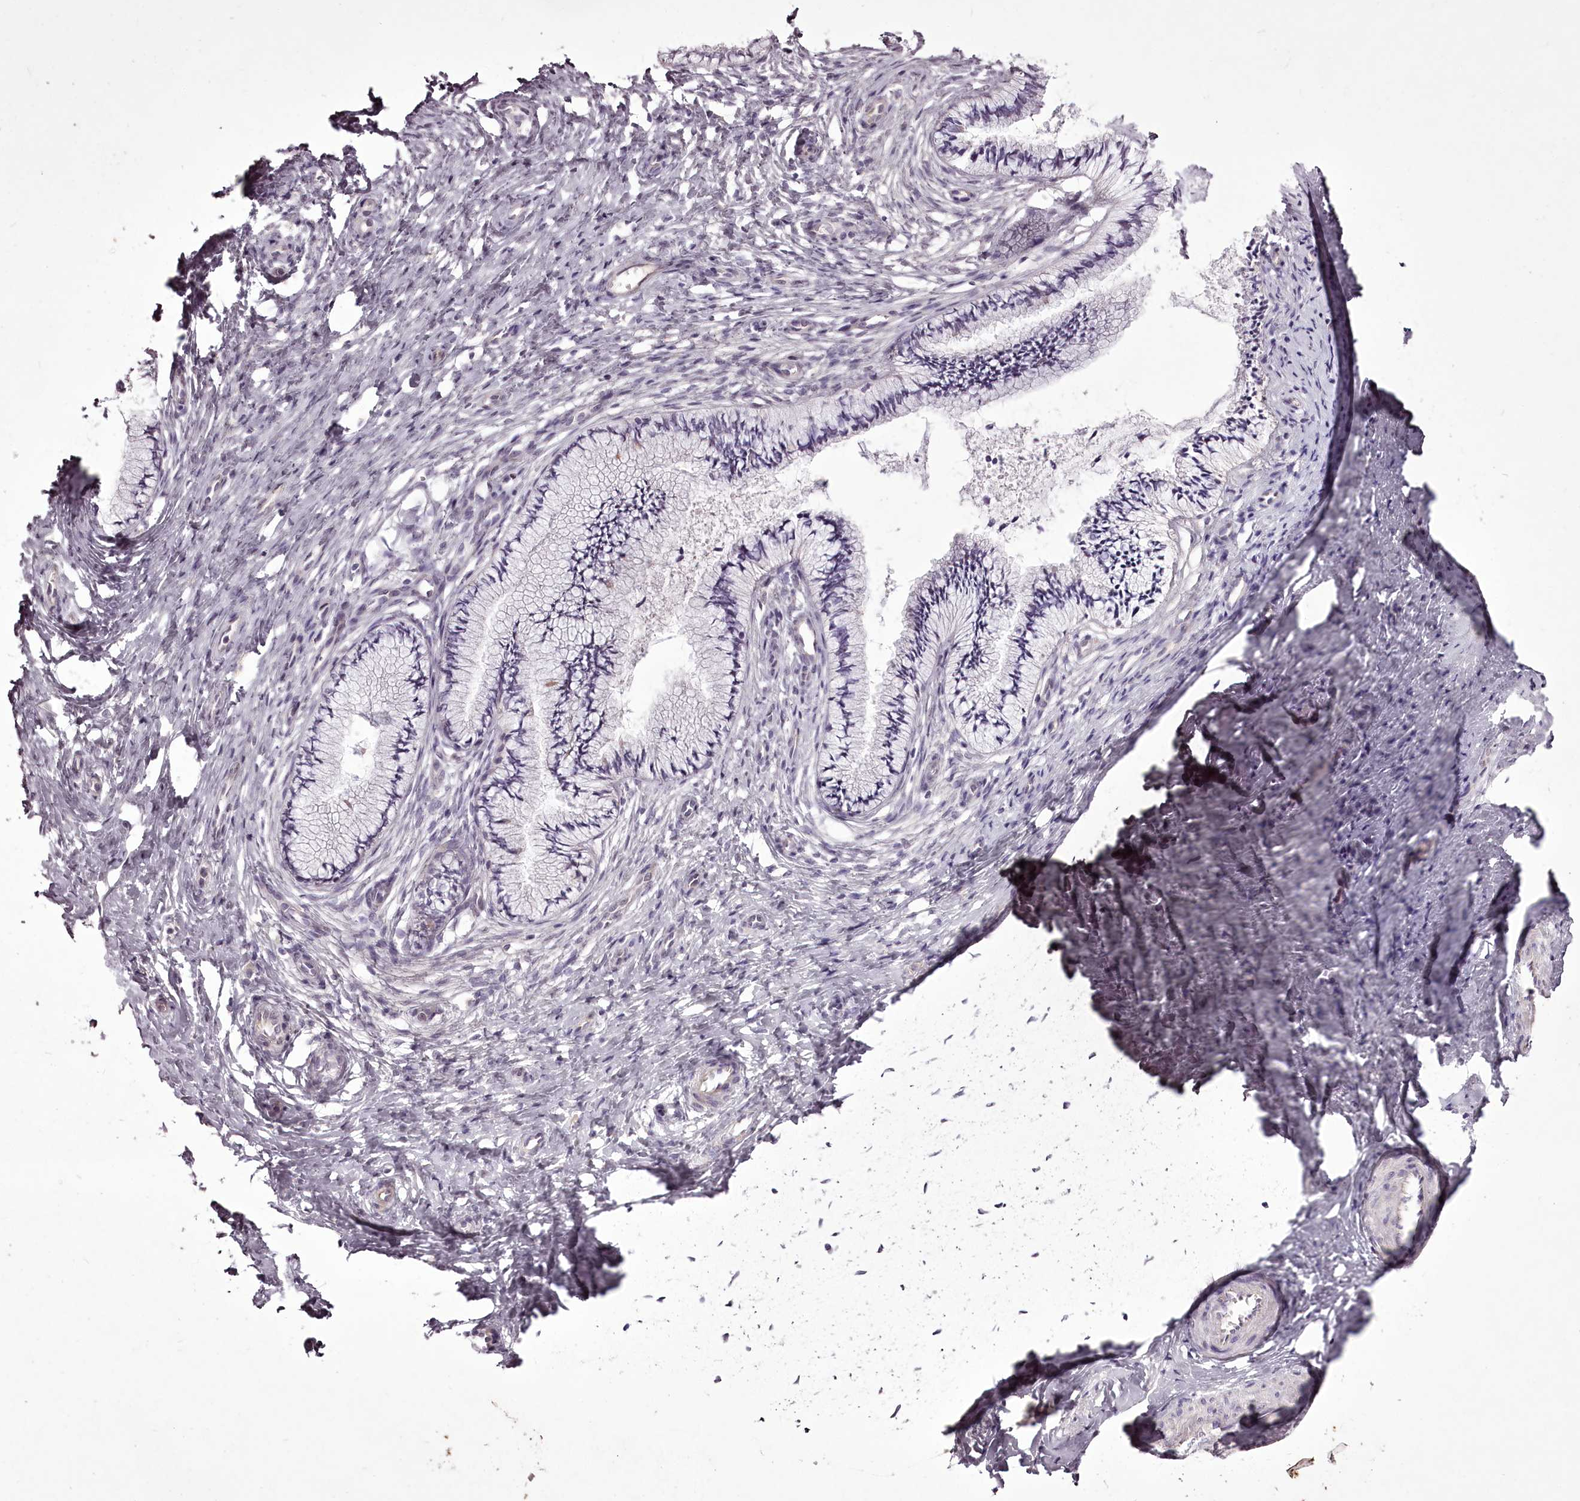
{"staining": {"intensity": "negative", "quantity": "none", "location": "none"}, "tissue": "cervix", "cell_type": "Glandular cells", "image_type": "normal", "snomed": [{"axis": "morphology", "description": "Normal tissue, NOS"}, {"axis": "topography", "description": "Cervix"}], "caption": "Immunohistochemical staining of unremarkable cervix exhibits no significant positivity in glandular cells. The staining is performed using DAB (3,3'-diaminobenzidine) brown chromogen with nuclei counter-stained in using hematoxylin.", "gene": "C1orf56", "patient": {"sex": "female", "age": 36}}